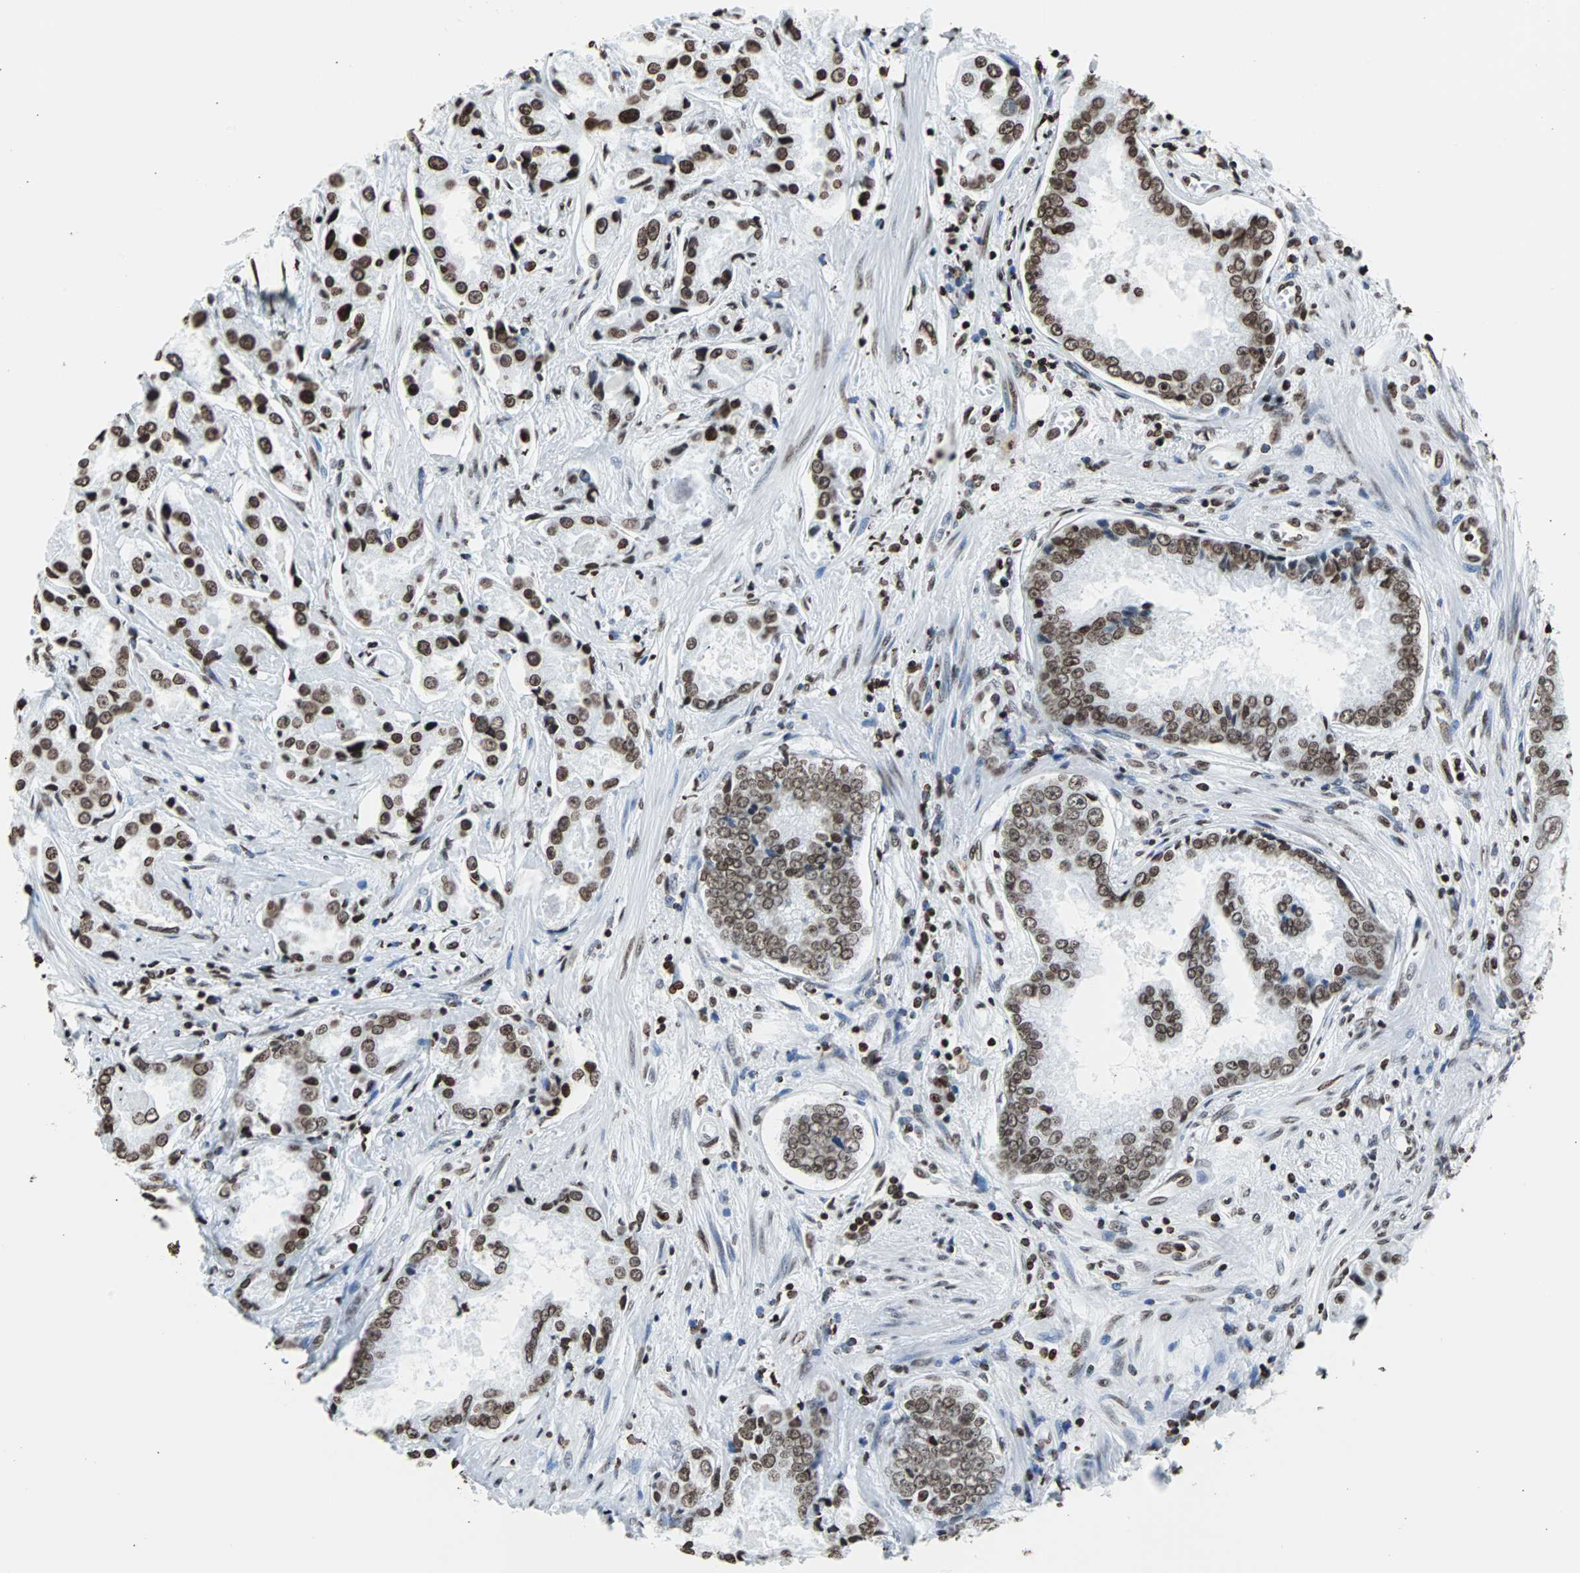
{"staining": {"intensity": "moderate", "quantity": ">75%", "location": "nuclear"}, "tissue": "prostate cancer", "cell_type": "Tumor cells", "image_type": "cancer", "snomed": [{"axis": "morphology", "description": "Adenocarcinoma, High grade"}, {"axis": "topography", "description": "Prostate"}], "caption": "Immunohistochemistry (IHC) photomicrograph of neoplastic tissue: prostate cancer stained using IHC displays medium levels of moderate protein expression localized specifically in the nuclear of tumor cells, appearing as a nuclear brown color.", "gene": "H2BC18", "patient": {"sex": "male", "age": 73}}